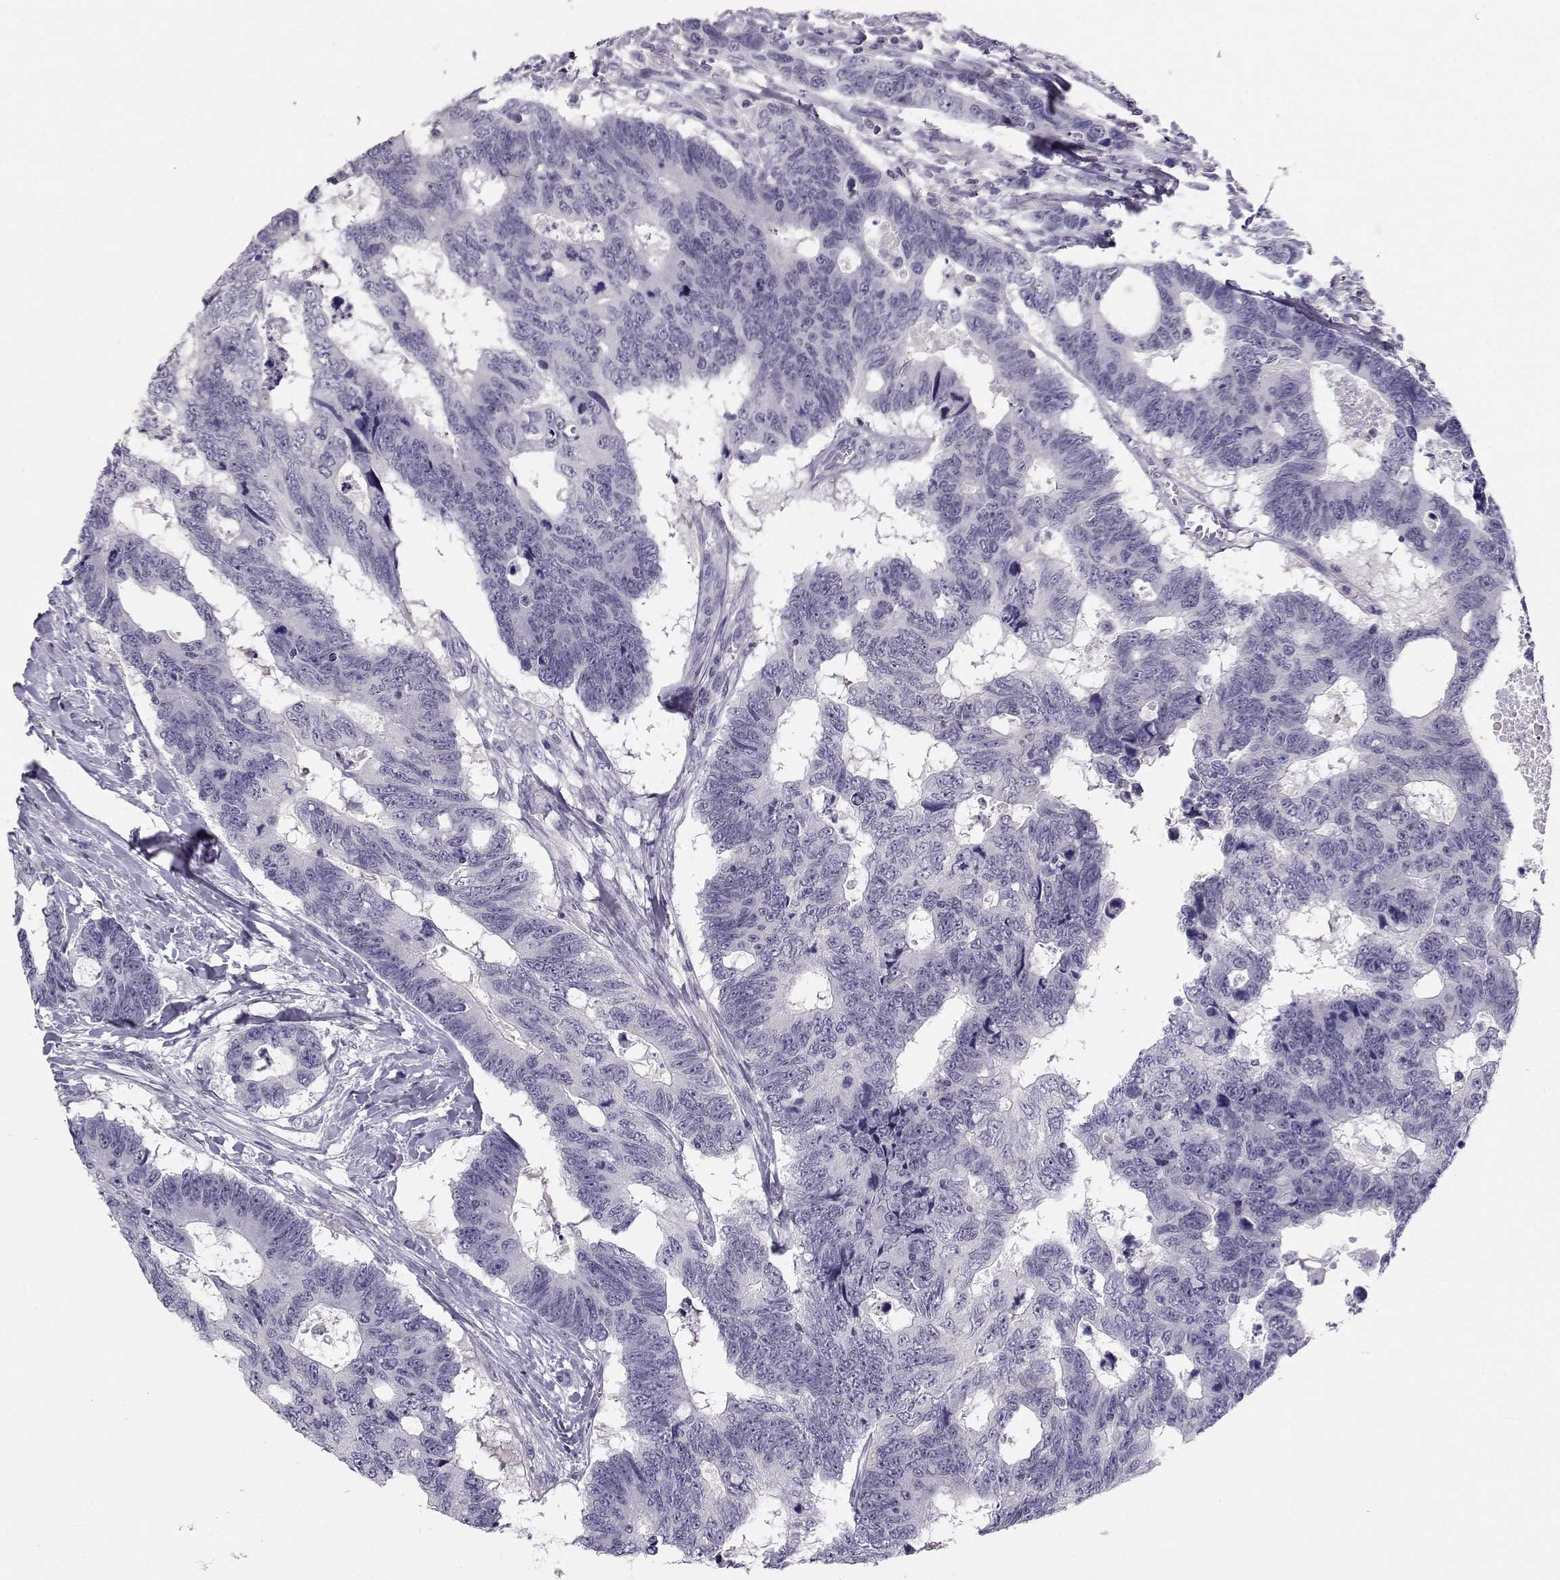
{"staining": {"intensity": "negative", "quantity": "none", "location": "none"}, "tissue": "colorectal cancer", "cell_type": "Tumor cells", "image_type": "cancer", "snomed": [{"axis": "morphology", "description": "Adenocarcinoma, NOS"}, {"axis": "topography", "description": "Colon"}], "caption": "Tumor cells are negative for brown protein staining in adenocarcinoma (colorectal).", "gene": "MROH7", "patient": {"sex": "female", "age": 77}}